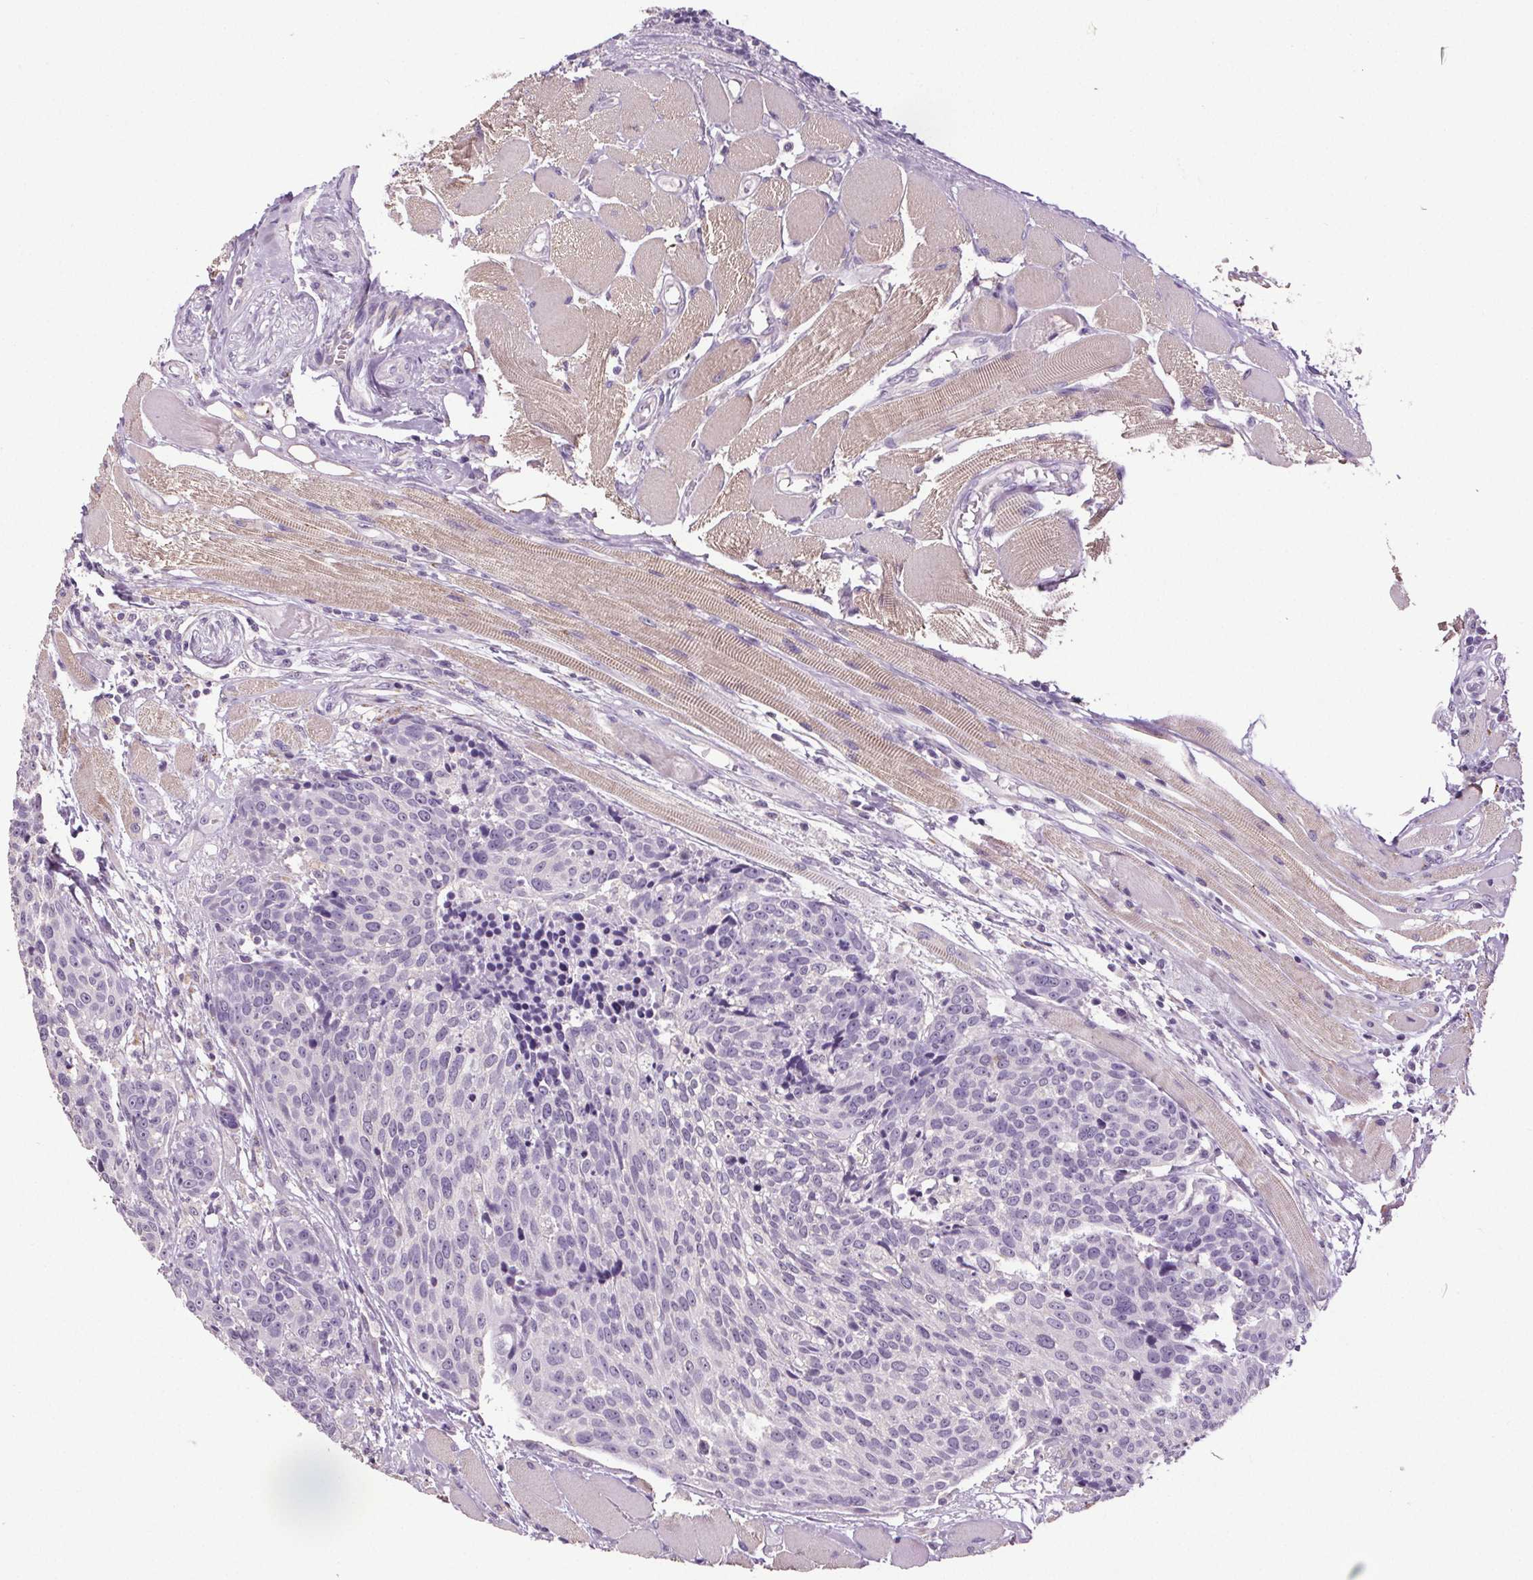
{"staining": {"intensity": "negative", "quantity": "none", "location": "none"}, "tissue": "head and neck cancer", "cell_type": "Tumor cells", "image_type": "cancer", "snomed": [{"axis": "morphology", "description": "Squamous cell carcinoma, NOS"}, {"axis": "topography", "description": "Oral tissue"}, {"axis": "topography", "description": "Head-Neck"}], "caption": "Tumor cells show no significant protein positivity in head and neck cancer. (Stains: DAB (3,3'-diaminobenzidine) immunohistochemistry with hematoxylin counter stain, Microscopy: brightfield microscopy at high magnification).", "gene": "GPIHBP1", "patient": {"sex": "male", "age": 64}}